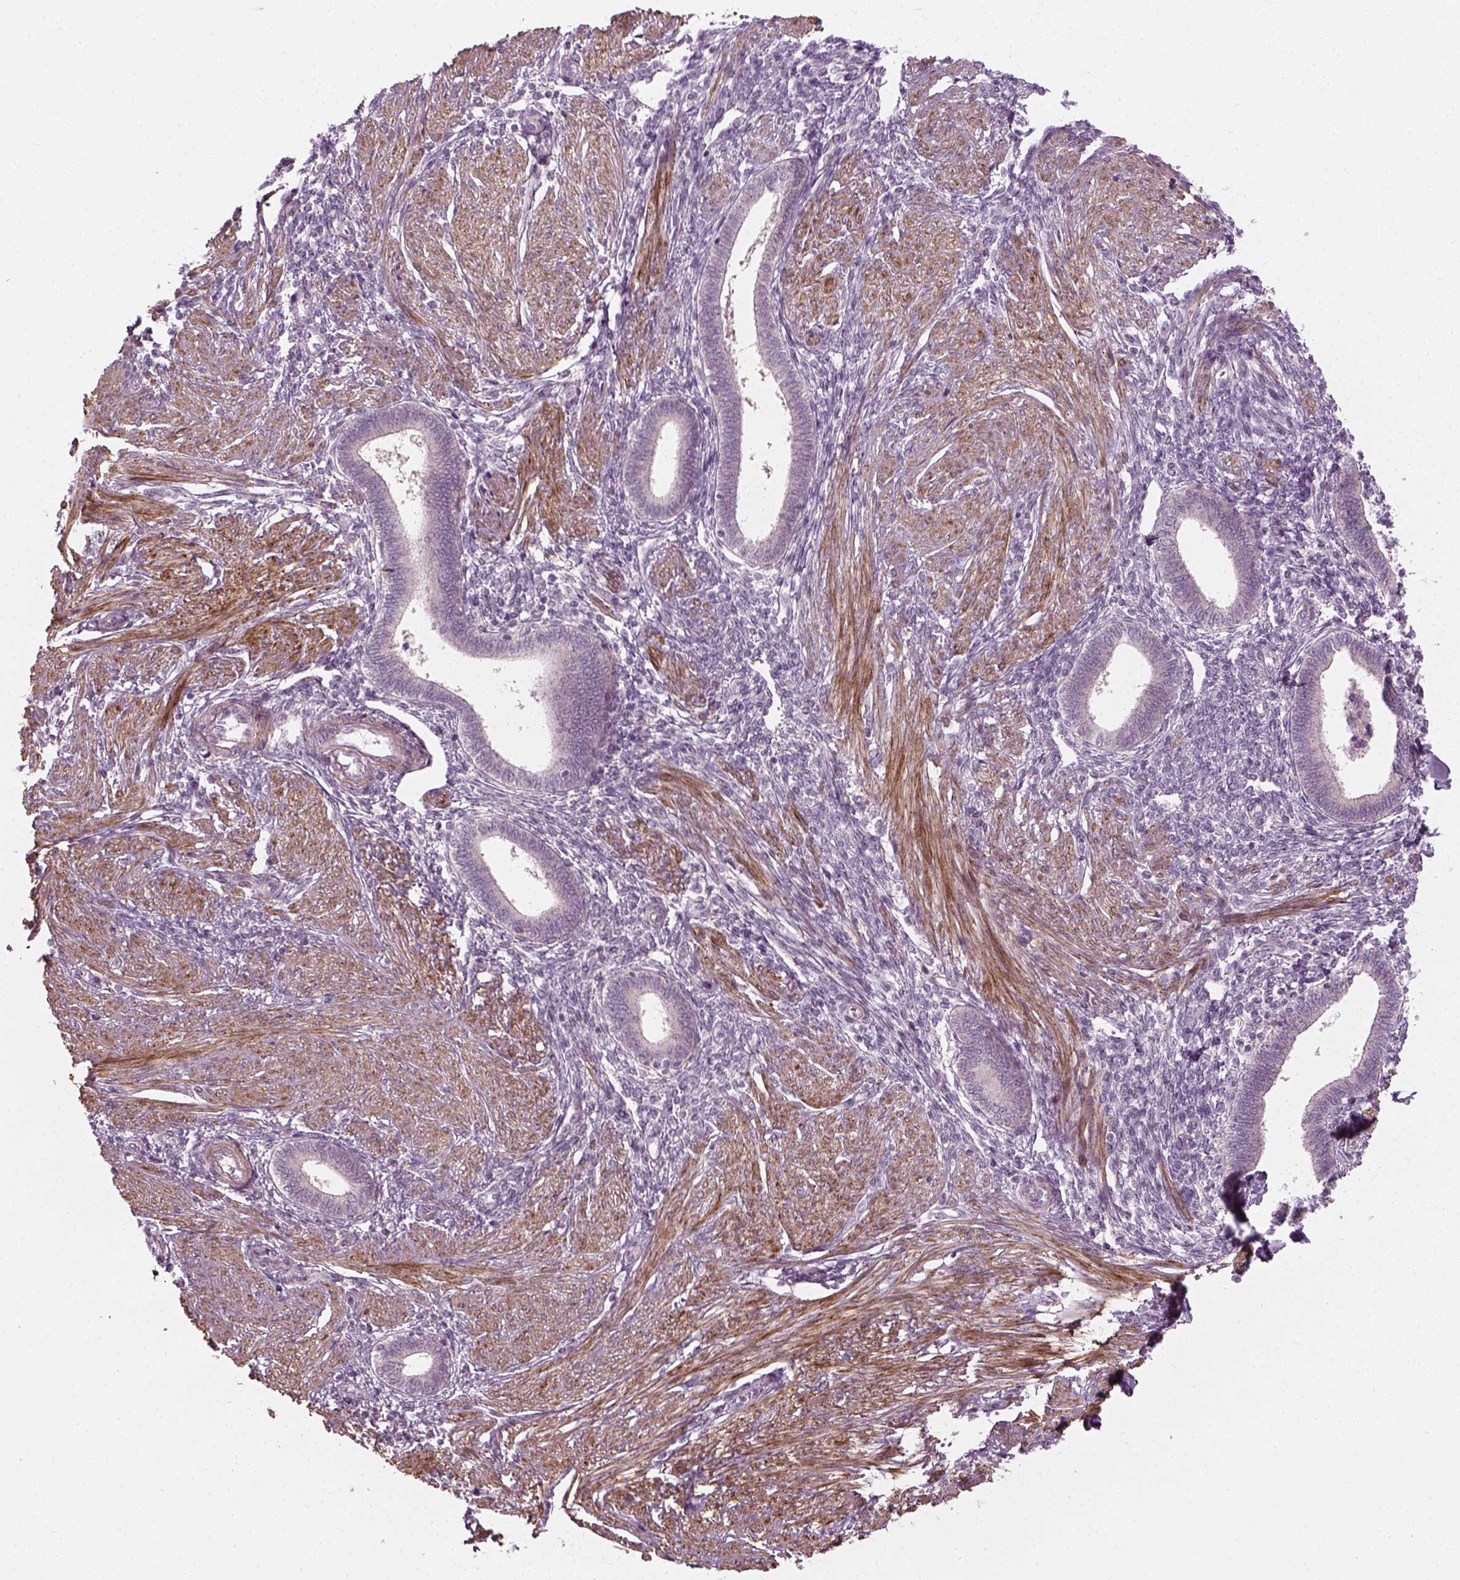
{"staining": {"intensity": "negative", "quantity": "none", "location": "none"}, "tissue": "endometrium", "cell_type": "Cells in endometrial stroma", "image_type": "normal", "snomed": [{"axis": "morphology", "description": "Normal tissue, NOS"}, {"axis": "topography", "description": "Endometrium"}], "caption": "Cells in endometrial stroma show no significant protein positivity in unremarkable endometrium. Brightfield microscopy of immunohistochemistry (IHC) stained with DAB (3,3'-diaminobenzidine) (brown) and hematoxylin (blue), captured at high magnification.", "gene": "MLIP", "patient": {"sex": "female", "age": 42}}